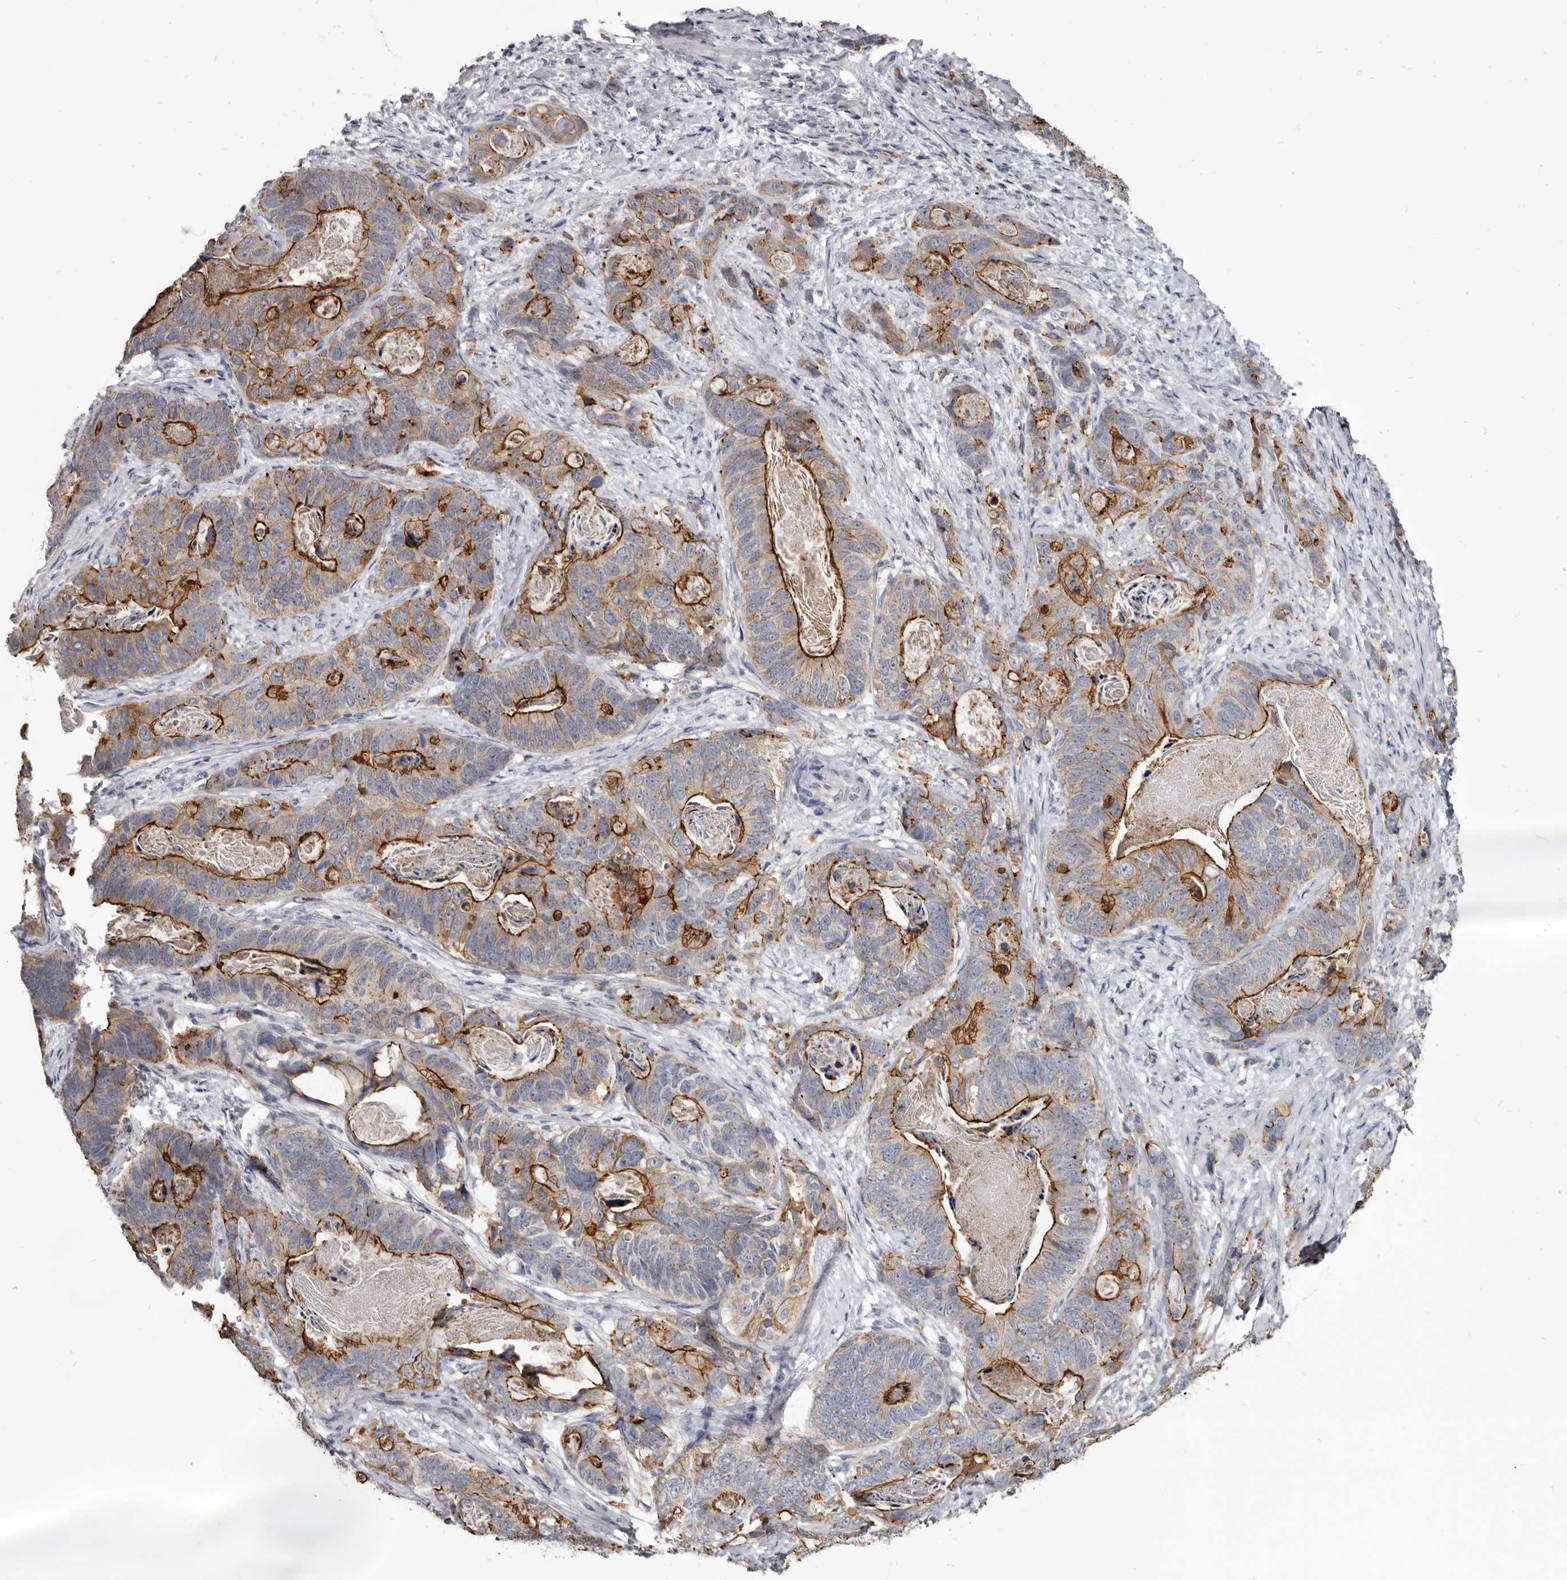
{"staining": {"intensity": "strong", "quantity": "25%-75%", "location": "cytoplasmic/membranous"}, "tissue": "stomach cancer", "cell_type": "Tumor cells", "image_type": "cancer", "snomed": [{"axis": "morphology", "description": "Normal tissue, NOS"}, {"axis": "morphology", "description": "Adenocarcinoma, NOS"}, {"axis": "topography", "description": "Stomach"}], "caption": "Human adenocarcinoma (stomach) stained for a protein (brown) exhibits strong cytoplasmic/membranous positive positivity in approximately 25%-75% of tumor cells.", "gene": "CGN", "patient": {"sex": "female", "age": 89}}